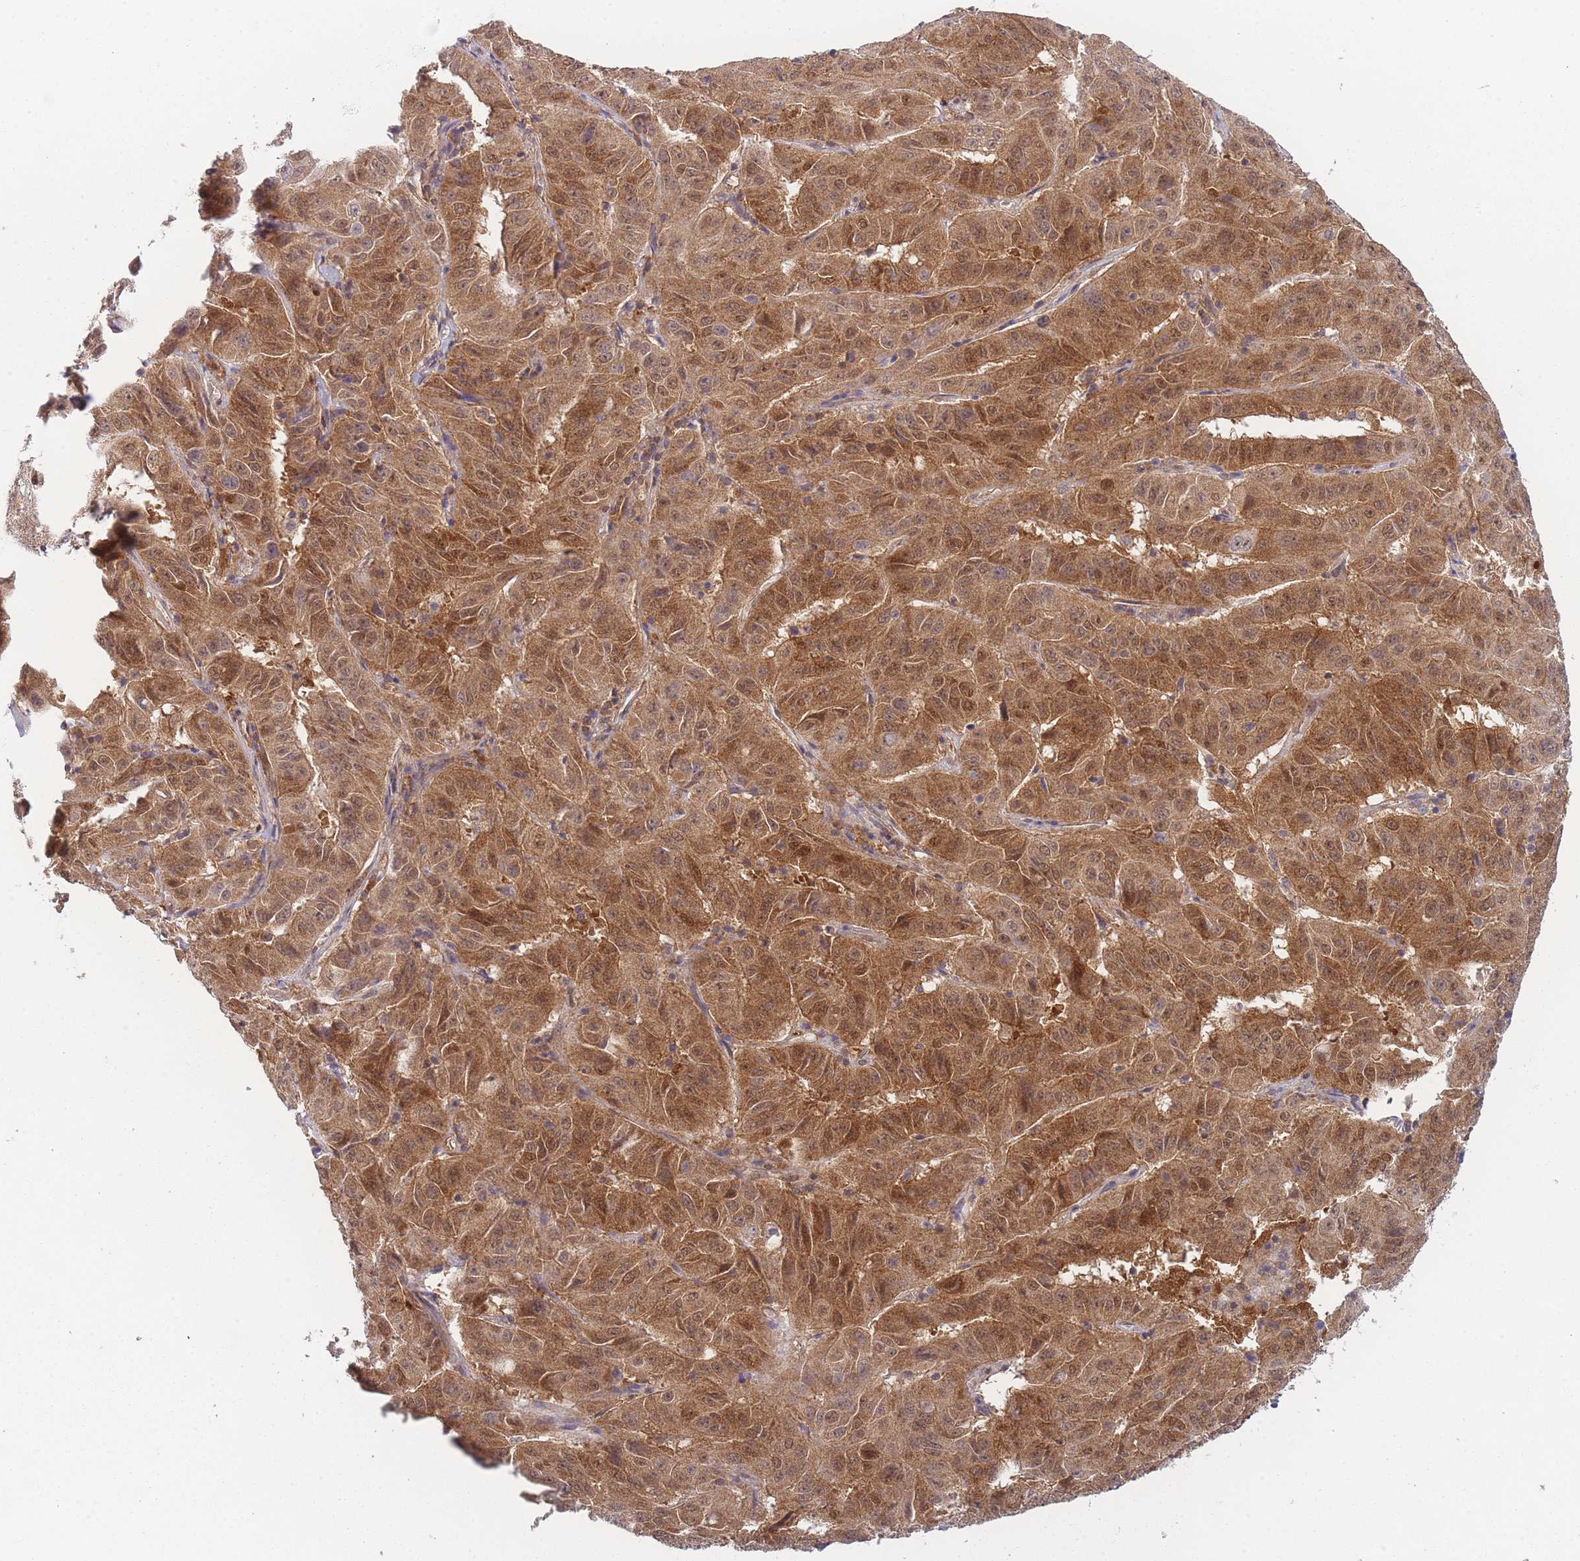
{"staining": {"intensity": "moderate", "quantity": ">75%", "location": "cytoplasmic/membranous,nuclear"}, "tissue": "pancreatic cancer", "cell_type": "Tumor cells", "image_type": "cancer", "snomed": [{"axis": "morphology", "description": "Adenocarcinoma, NOS"}, {"axis": "topography", "description": "Pancreas"}], "caption": "This is an image of immunohistochemistry (IHC) staining of pancreatic cancer (adenocarcinoma), which shows moderate expression in the cytoplasmic/membranous and nuclear of tumor cells.", "gene": "MRI1", "patient": {"sex": "male", "age": 63}}